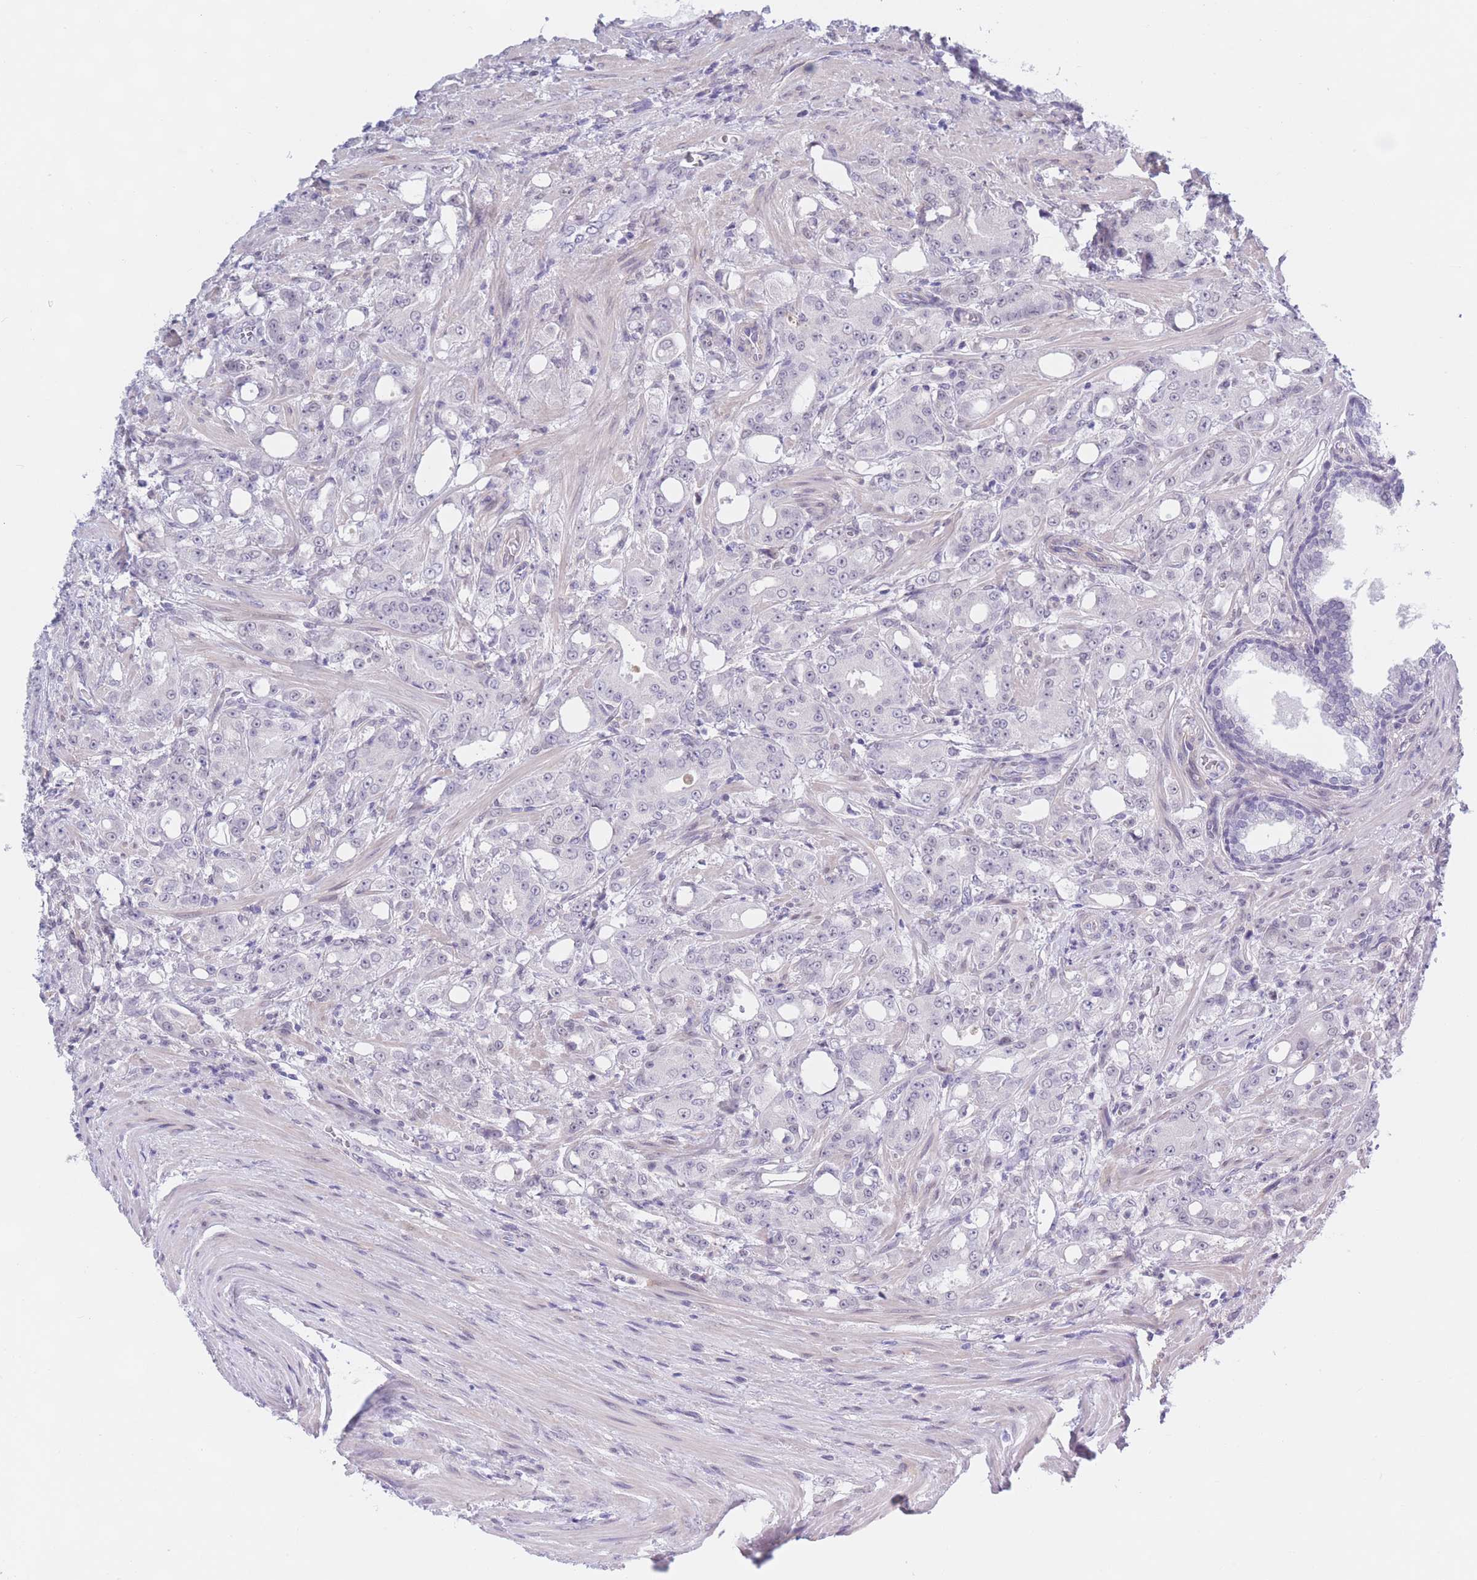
{"staining": {"intensity": "negative", "quantity": "none", "location": "none"}, "tissue": "prostate cancer", "cell_type": "Tumor cells", "image_type": "cancer", "snomed": [{"axis": "morphology", "description": "Adenocarcinoma, High grade"}, {"axis": "topography", "description": "Prostate"}], "caption": "This is an IHC image of human high-grade adenocarcinoma (prostate). There is no expression in tumor cells.", "gene": "PODXL", "patient": {"sex": "male", "age": 69}}